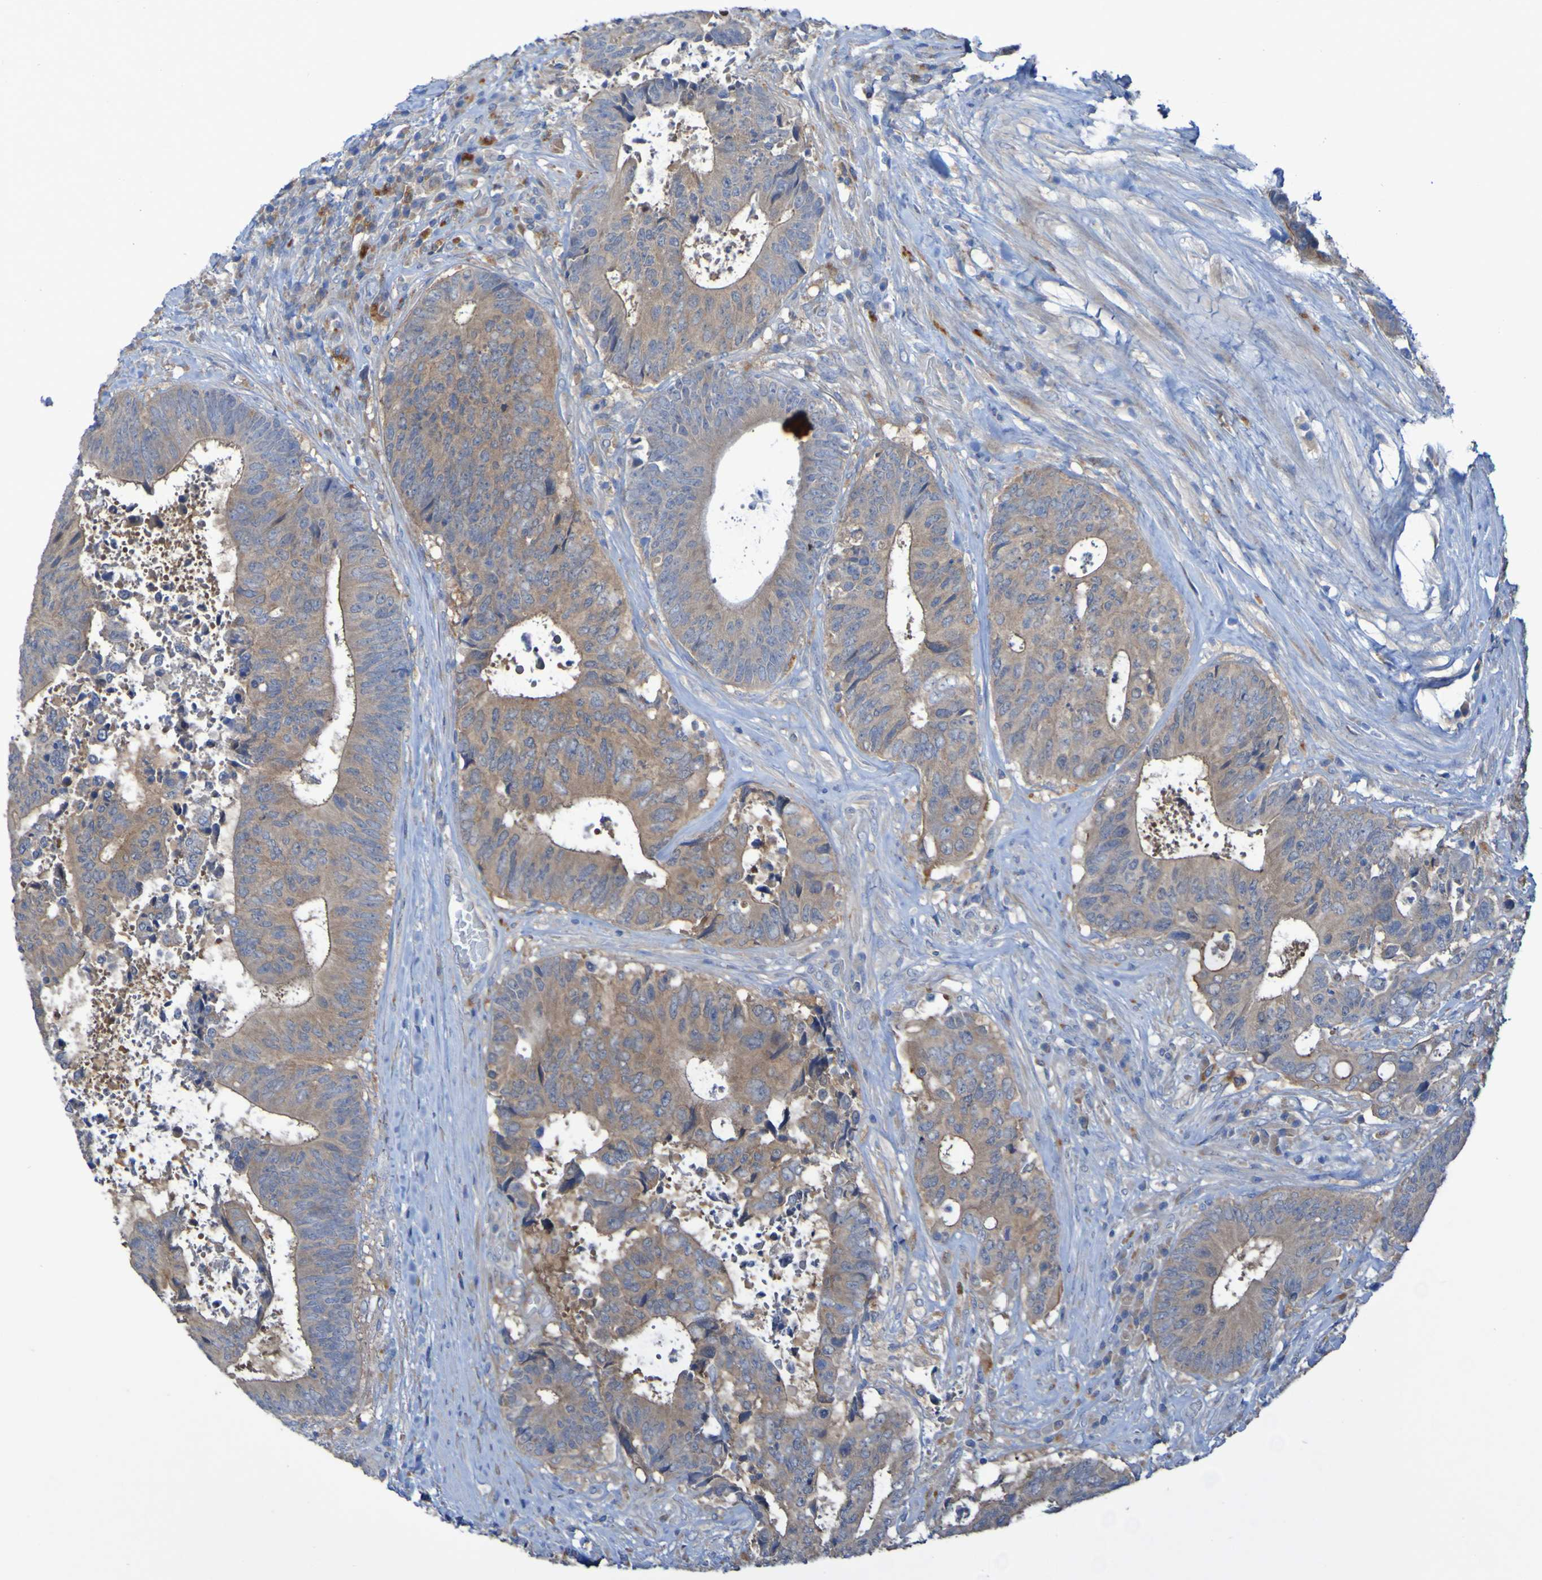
{"staining": {"intensity": "weak", "quantity": ">75%", "location": "cytoplasmic/membranous"}, "tissue": "colorectal cancer", "cell_type": "Tumor cells", "image_type": "cancer", "snomed": [{"axis": "morphology", "description": "Adenocarcinoma, NOS"}, {"axis": "topography", "description": "Rectum"}], "caption": "The micrograph reveals immunohistochemical staining of colorectal adenocarcinoma. There is weak cytoplasmic/membranous expression is appreciated in about >75% of tumor cells. The staining was performed using DAB (3,3'-diaminobenzidine), with brown indicating positive protein expression. Nuclei are stained blue with hematoxylin.", "gene": "ARHGEF16", "patient": {"sex": "male", "age": 72}}